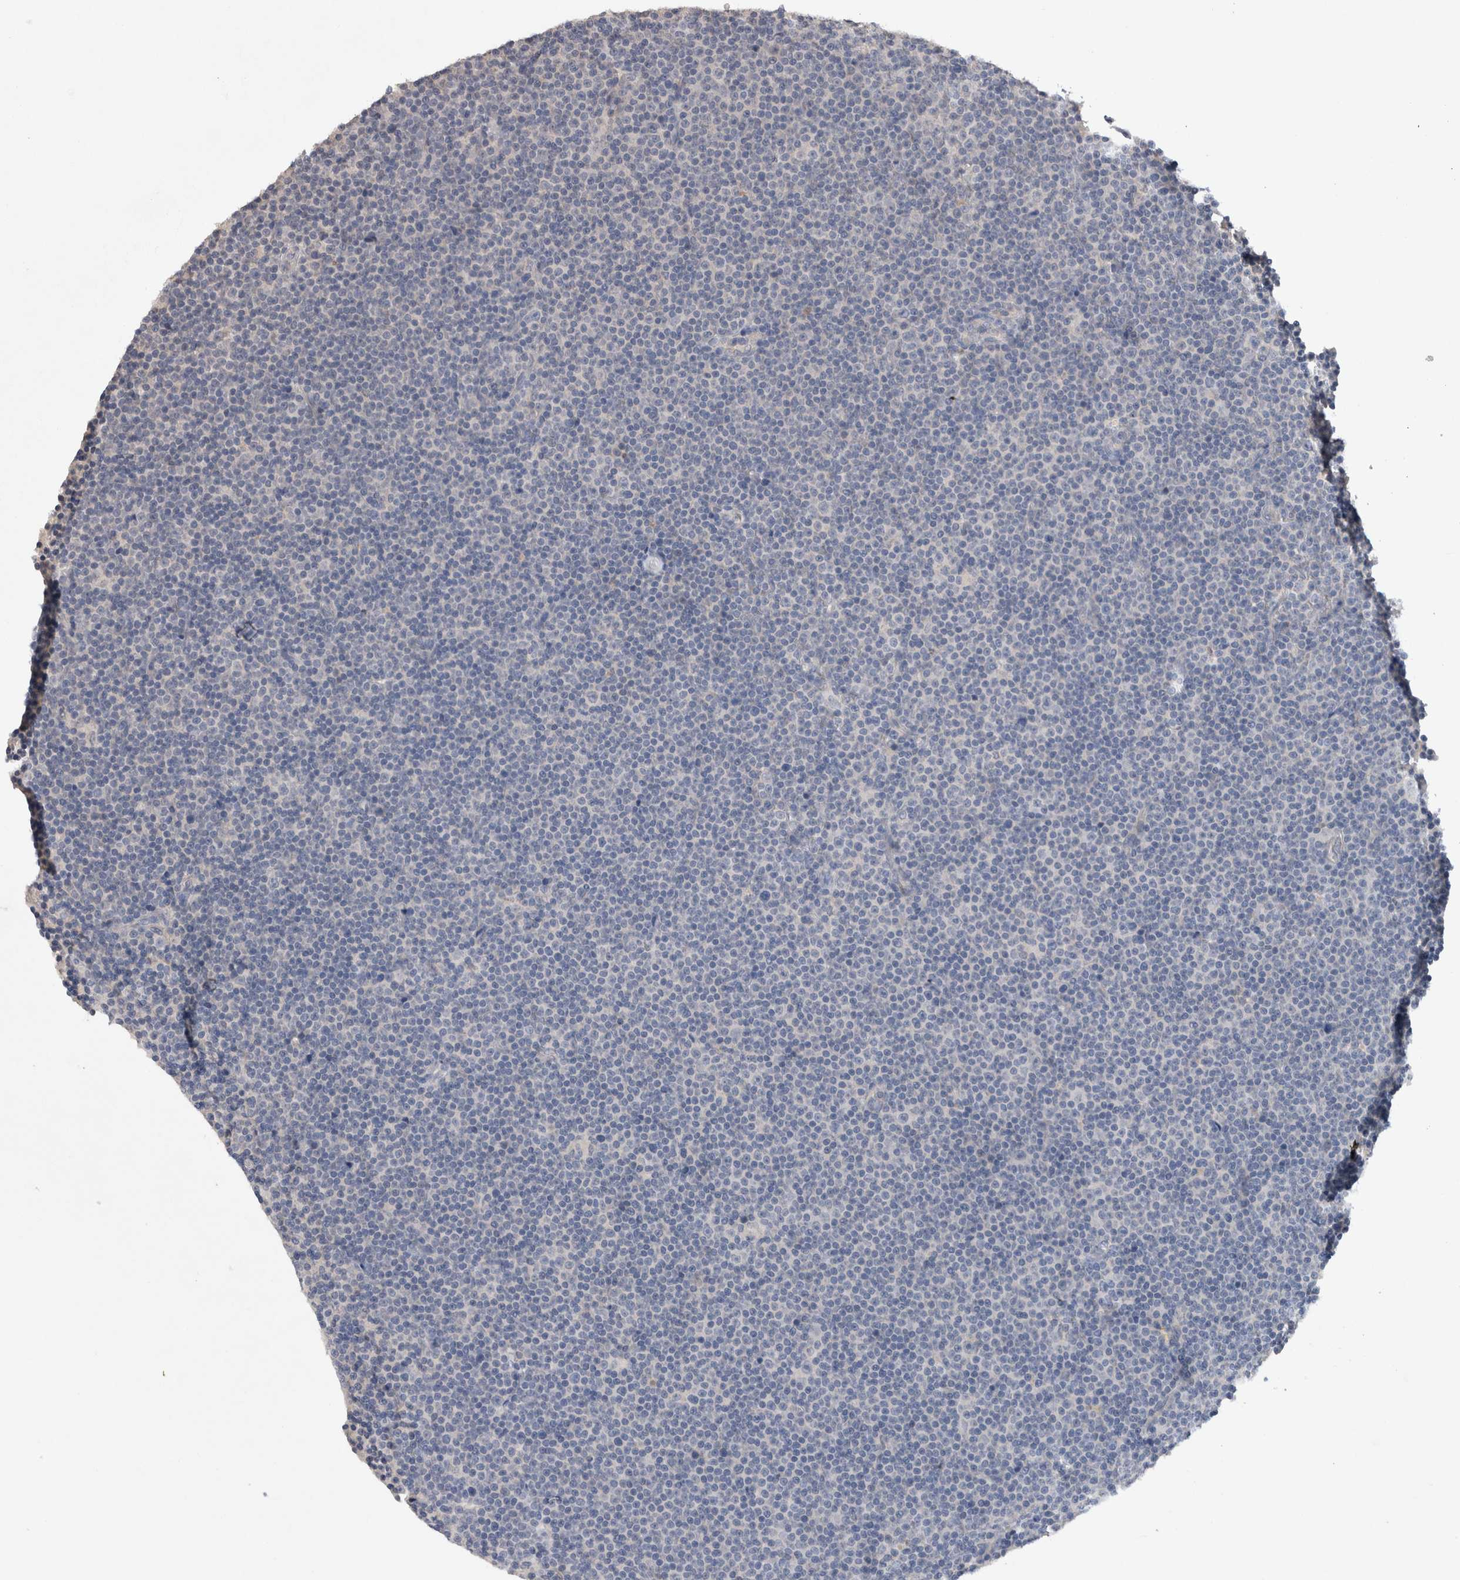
{"staining": {"intensity": "negative", "quantity": "none", "location": "none"}, "tissue": "lymphoma", "cell_type": "Tumor cells", "image_type": "cancer", "snomed": [{"axis": "morphology", "description": "Malignant lymphoma, non-Hodgkin's type, Low grade"}, {"axis": "topography", "description": "Lymph node"}], "caption": "Immunohistochemistry (IHC) histopathology image of neoplastic tissue: lymphoma stained with DAB (3,3'-diaminobenzidine) reveals no significant protein staining in tumor cells.", "gene": "HEXD", "patient": {"sex": "female", "age": 67}}